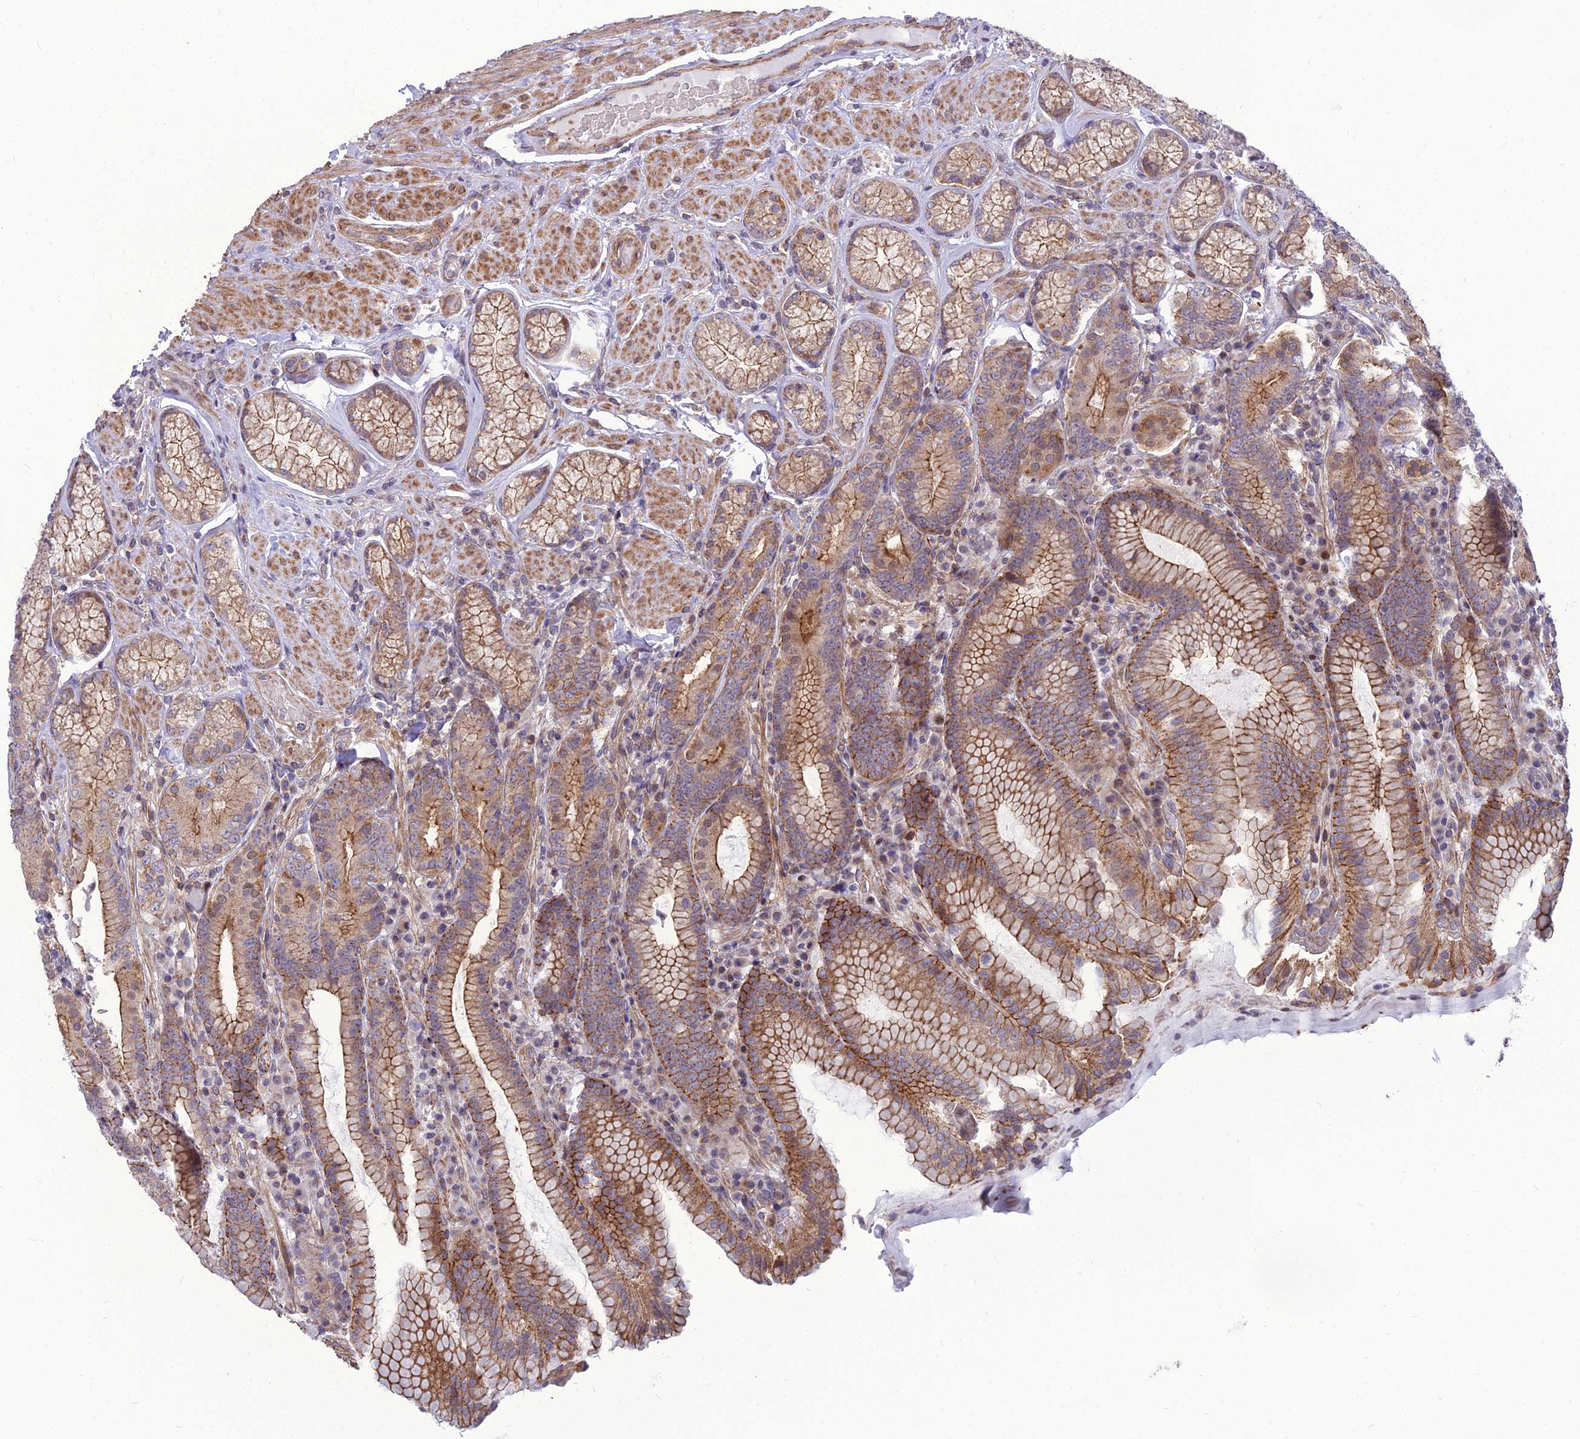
{"staining": {"intensity": "moderate", "quantity": ">75%", "location": "cytoplasmic/membranous"}, "tissue": "stomach", "cell_type": "Glandular cells", "image_type": "normal", "snomed": [{"axis": "morphology", "description": "Normal tissue, NOS"}, {"axis": "topography", "description": "Stomach, upper"}, {"axis": "topography", "description": "Stomach, lower"}], "caption": "Immunohistochemistry histopathology image of unremarkable stomach stained for a protein (brown), which shows medium levels of moderate cytoplasmic/membranous staining in about >75% of glandular cells.", "gene": "TSPYL2", "patient": {"sex": "female", "age": 76}}